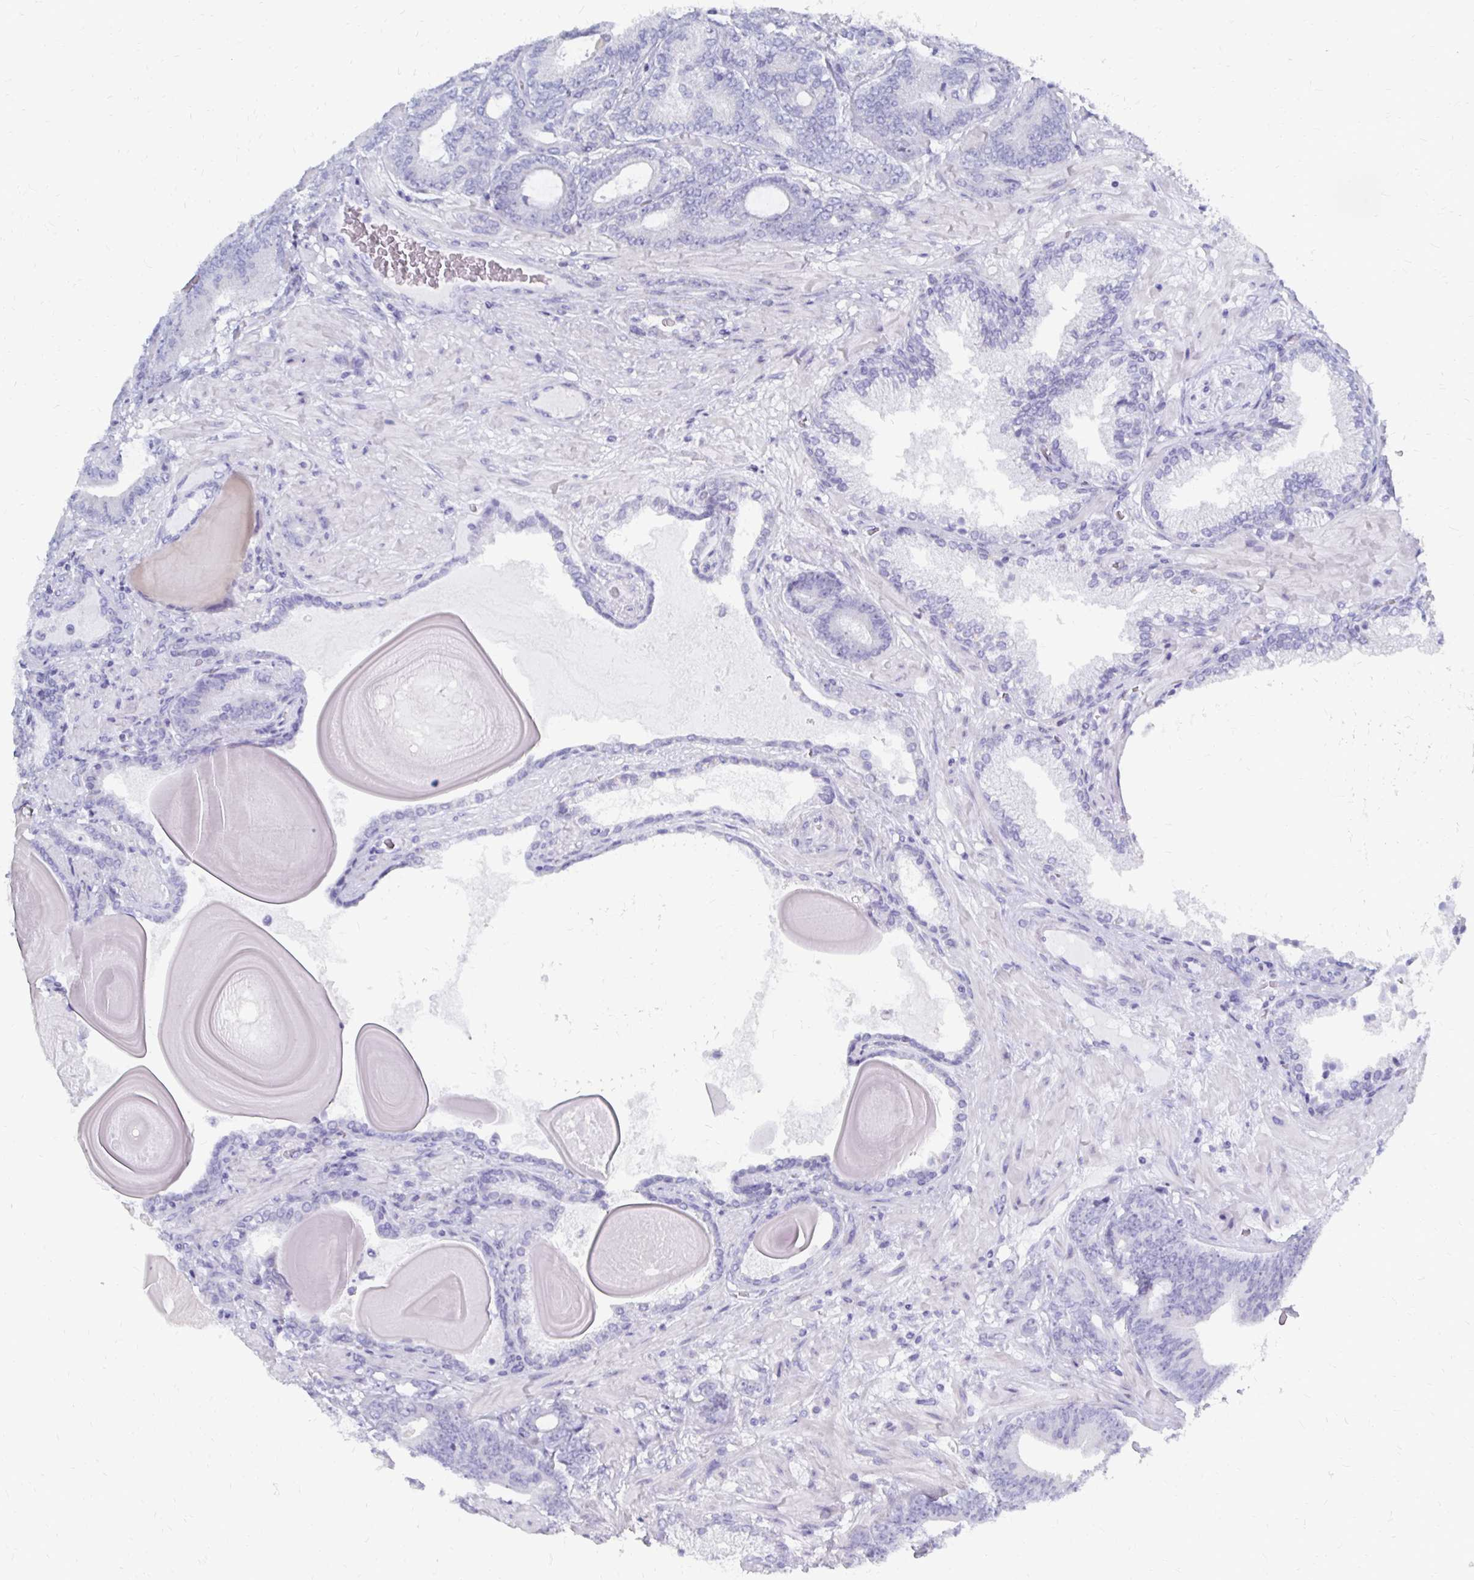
{"staining": {"intensity": "negative", "quantity": "none", "location": "none"}, "tissue": "prostate cancer", "cell_type": "Tumor cells", "image_type": "cancer", "snomed": [{"axis": "morphology", "description": "Adenocarcinoma, High grade"}, {"axis": "topography", "description": "Prostate"}], "caption": "IHC photomicrograph of high-grade adenocarcinoma (prostate) stained for a protein (brown), which displays no staining in tumor cells.", "gene": "SYCP3", "patient": {"sex": "male", "age": 62}}